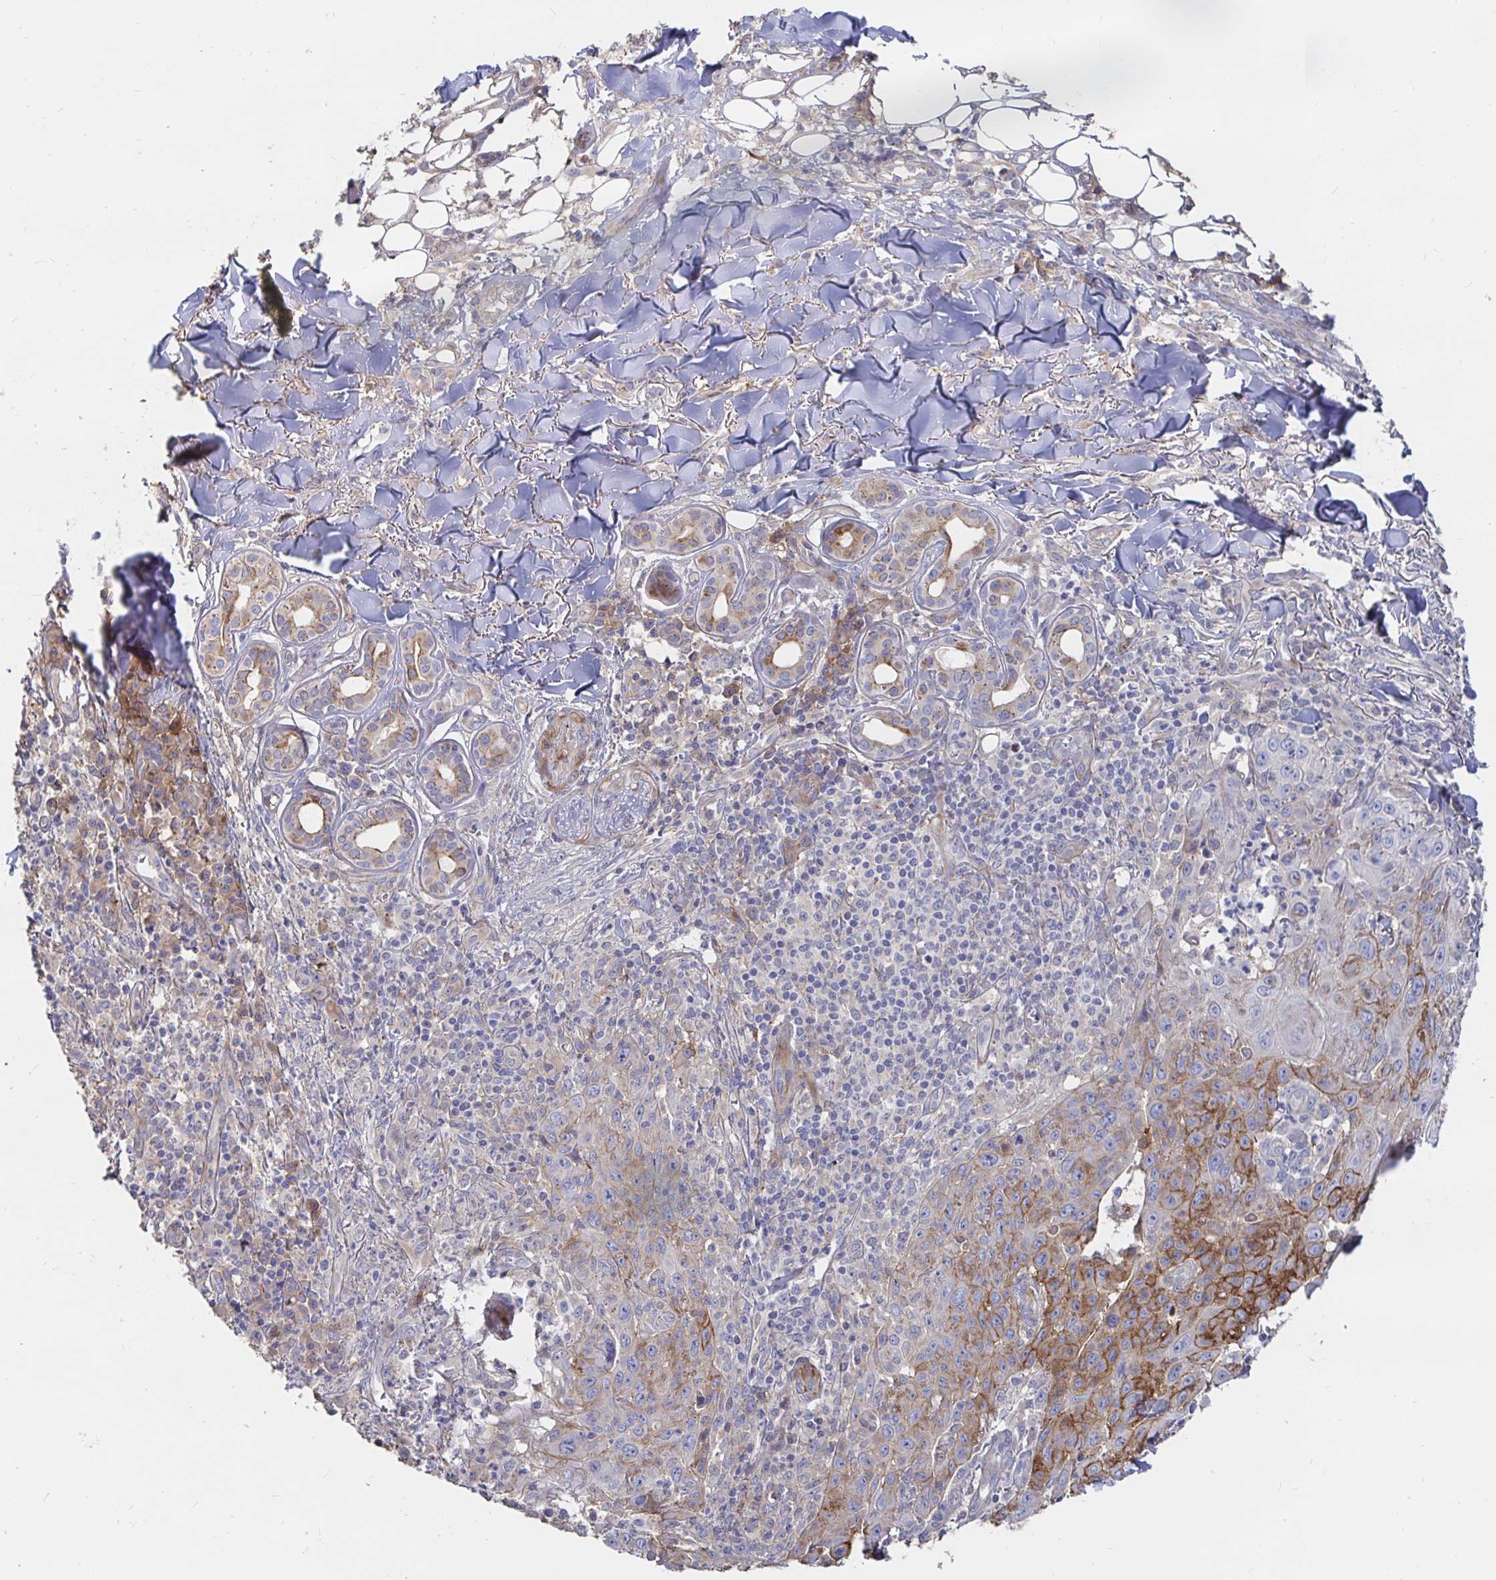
{"staining": {"intensity": "moderate", "quantity": "25%-75%", "location": "cytoplasmic/membranous"}, "tissue": "skin cancer", "cell_type": "Tumor cells", "image_type": "cancer", "snomed": [{"axis": "morphology", "description": "Squamous cell carcinoma, NOS"}, {"axis": "topography", "description": "Skin"}], "caption": "This photomicrograph exhibits IHC staining of skin squamous cell carcinoma, with medium moderate cytoplasmic/membranous positivity in about 25%-75% of tumor cells.", "gene": "KCTD19", "patient": {"sex": "male", "age": 75}}